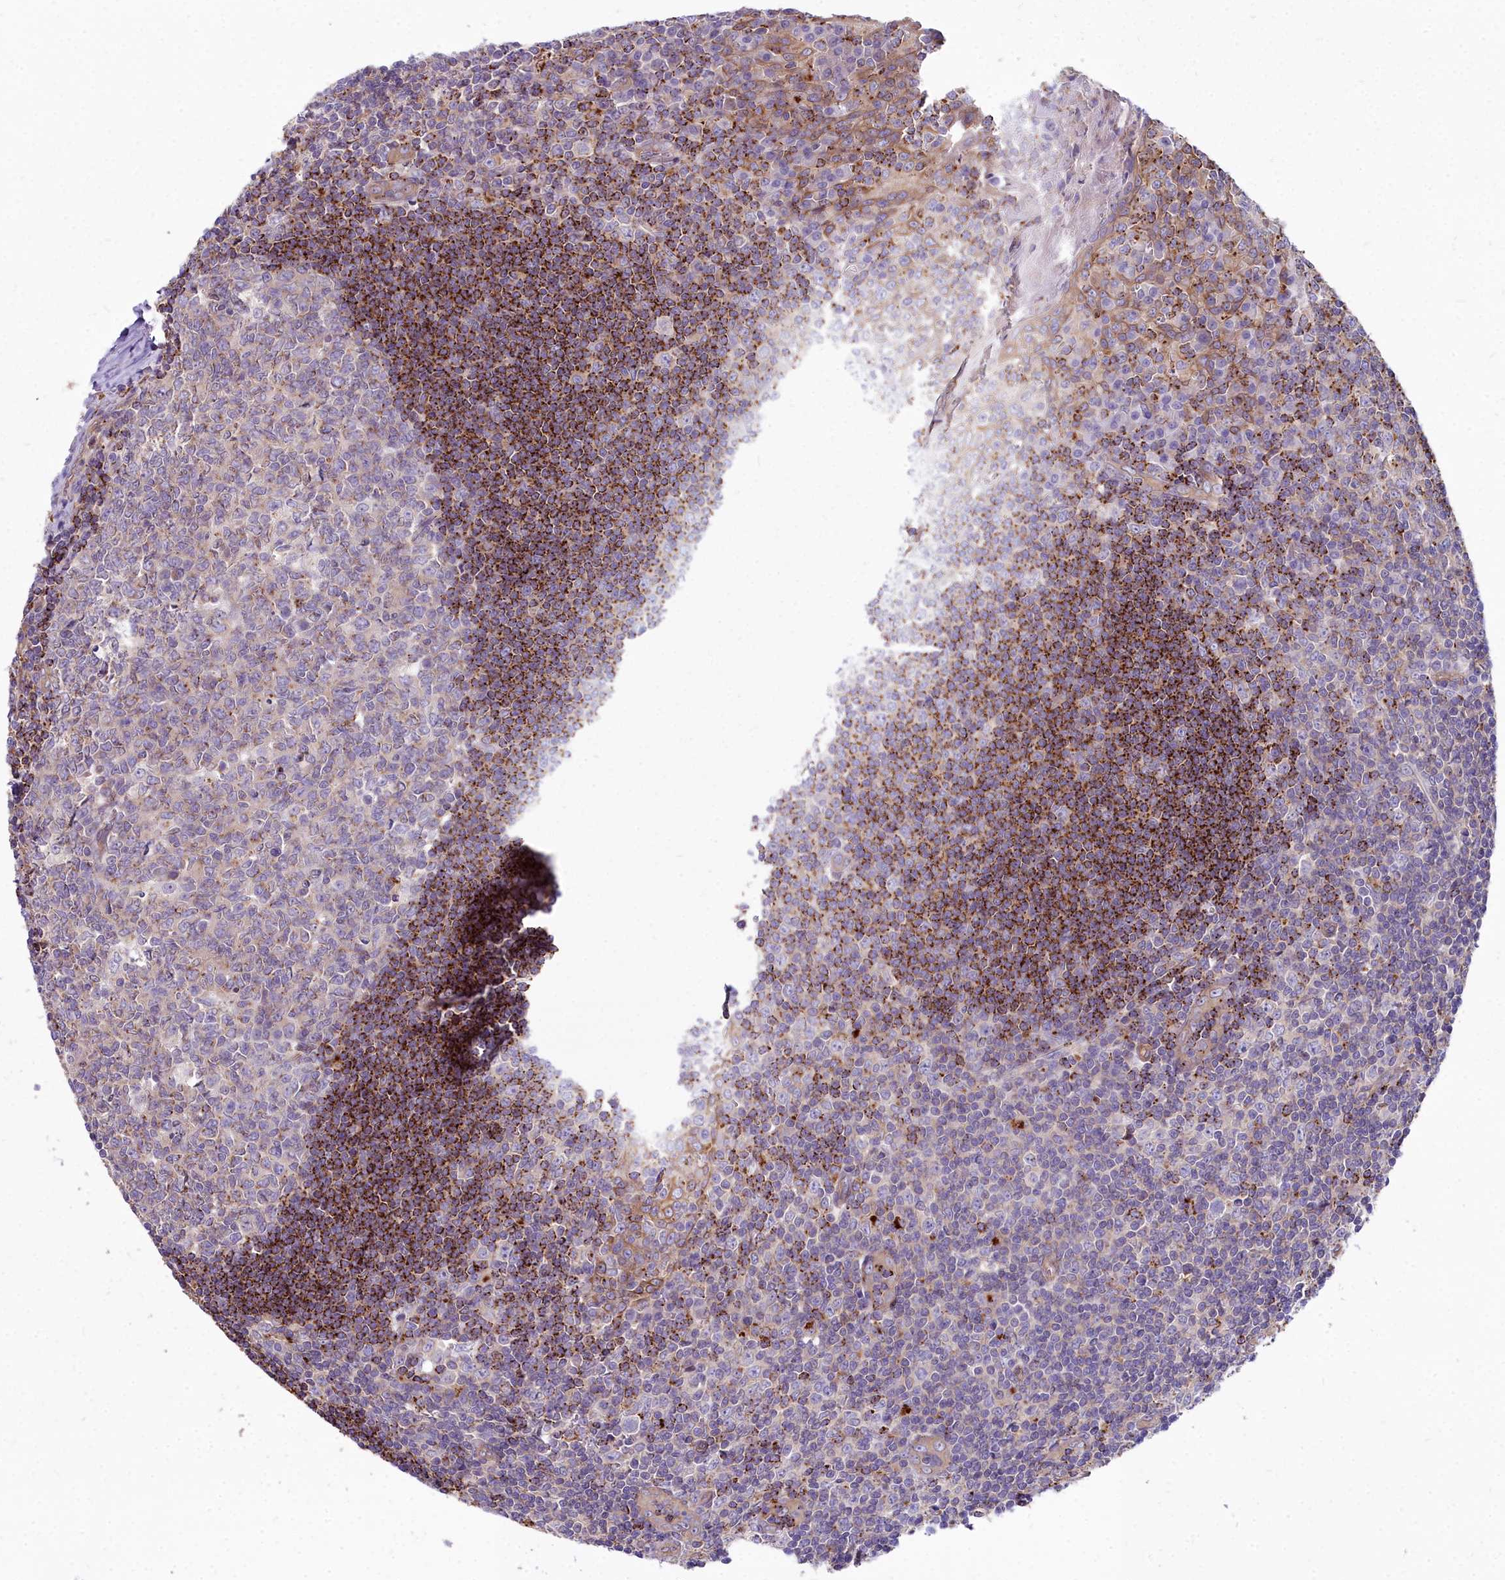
{"staining": {"intensity": "moderate", "quantity": "25%-75%", "location": "cytoplasmic/membranous"}, "tissue": "tonsil", "cell_type": "Germinal center cells", "image_type": "normal", "snomed": [{"axis": "morphology", "description": "Normal tissue, NOS"}, {"axis": "topography", "description": "Tonsil"}], "caption": "This is an image of IHC staining of unremarkable tonsil, which shows moderate expression in the cytoplasmic/membranous of germinal center cells.", "gene": "HLA", "patient": {"sex": "male", "age": 27}}